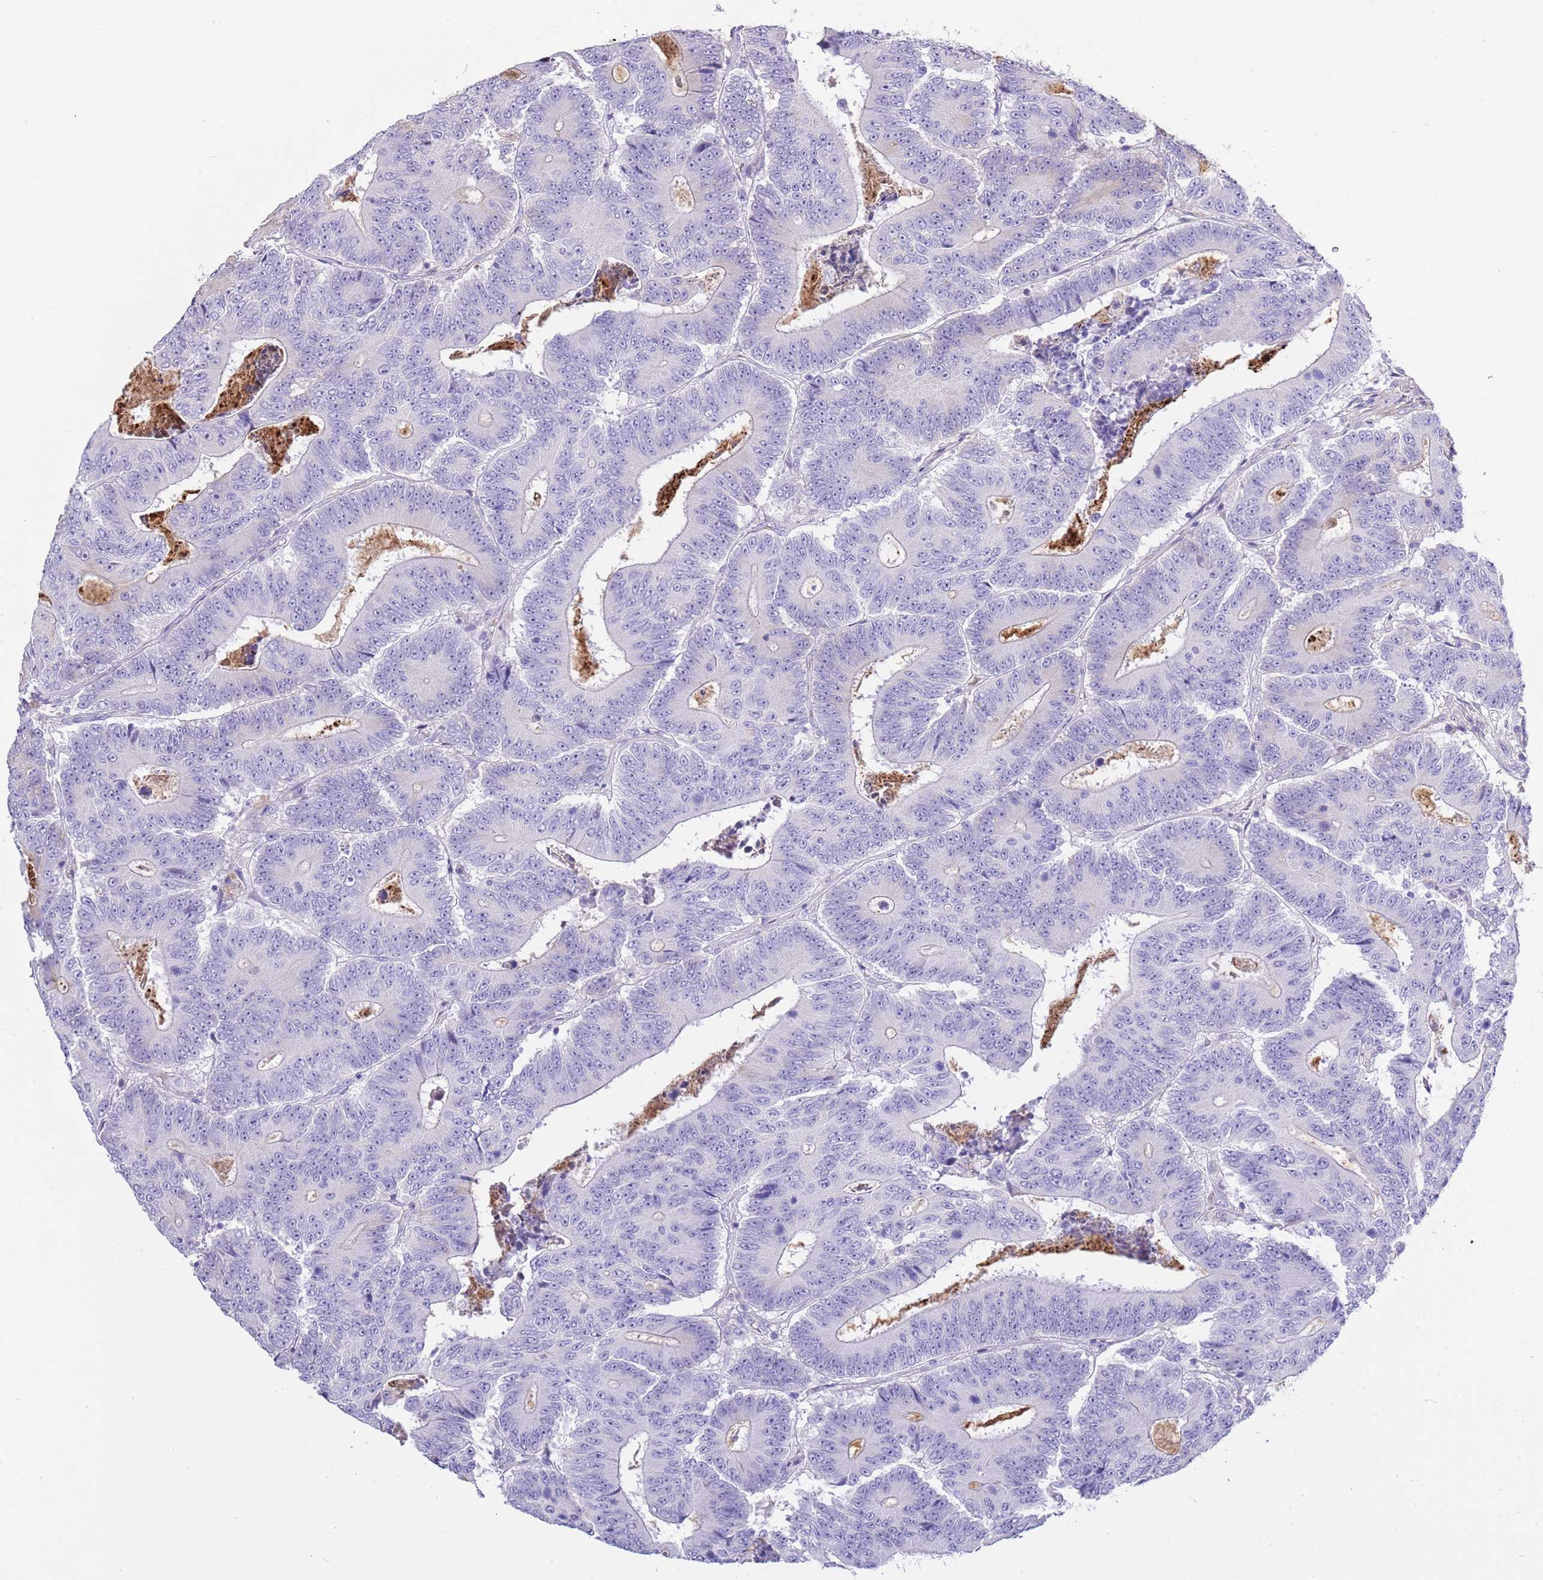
{"staining": {"intensity": "negative", "quantity": "none", "location": "none"}, "tissue": "colorectal cancer", "cell_type": "Tumor cells", "image_type": "cancer", "snomed": [{"axis": "morphology", "description": "Adenocarcinoma, NOS"}, {"axis": "topography", "description": "Colon"}], "caption": "Tumor cells are negative for brown protein staining in colorectal cancer.", "gene": "ABHD17C", "patient": {"sex": "male", "age": 83}}